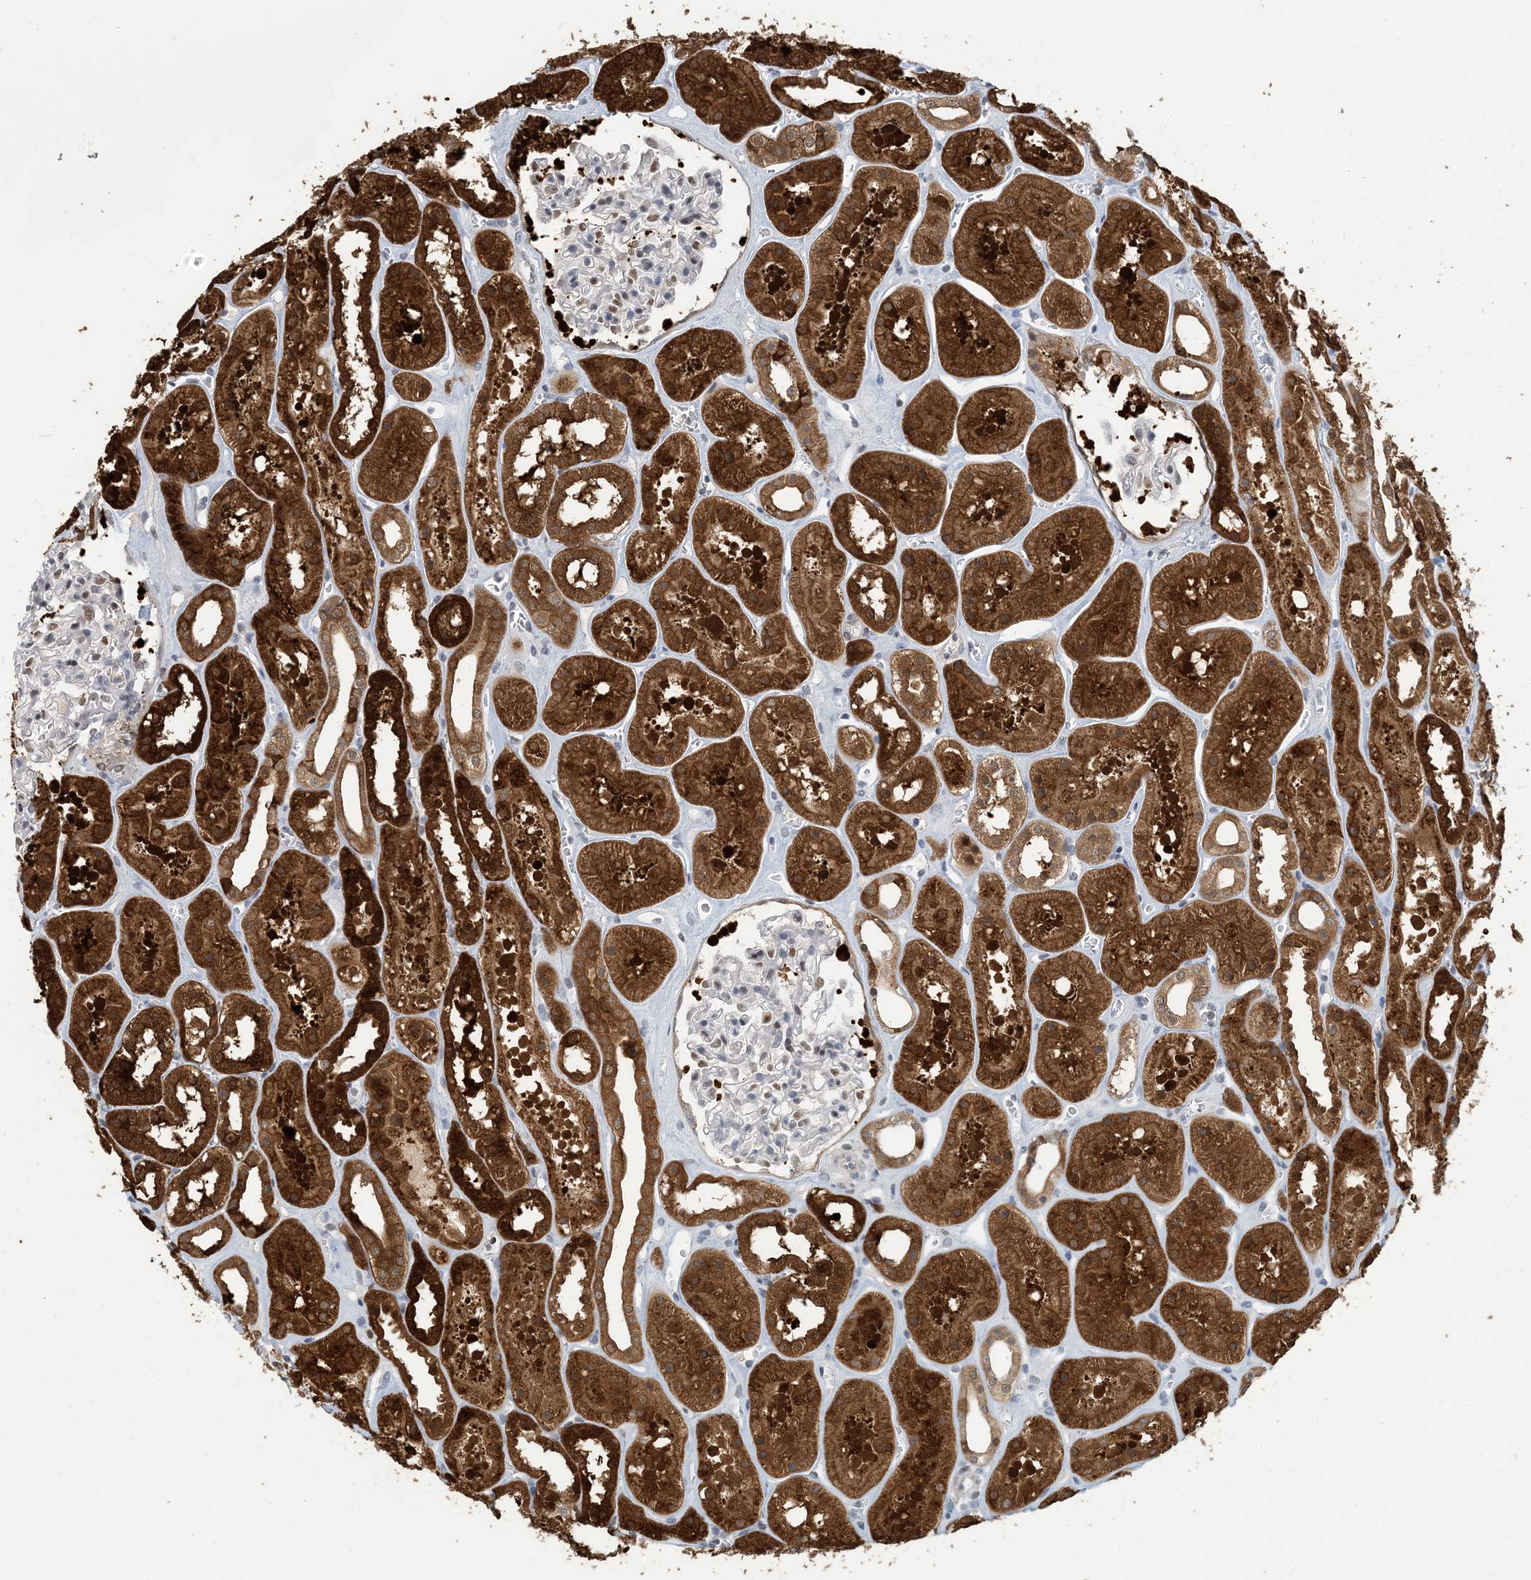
{"staining": {"intensity": "moderate", "quantity": "<25%", "location": "nuclear"}, "tissue": "kidney", "cell_type": "Cells in glomeruli", "image_type": "normal", "snomed": [{"axis": "morphology", "description": "Normal tissue, NOS"}, {"axis": "topography", "description": "Kidney"}], "caption": "The micrograph exhibits a brown stain indicating the presence of a protein in the nuclear of cells in glomeruli in kidney. (DAB (3,3'-diaminobenzidine) IHC, brown staining for protein, blue staining for nuclei).", "gene": "ZC3H12A", "patient": {"sex": "female", "age": 41}}